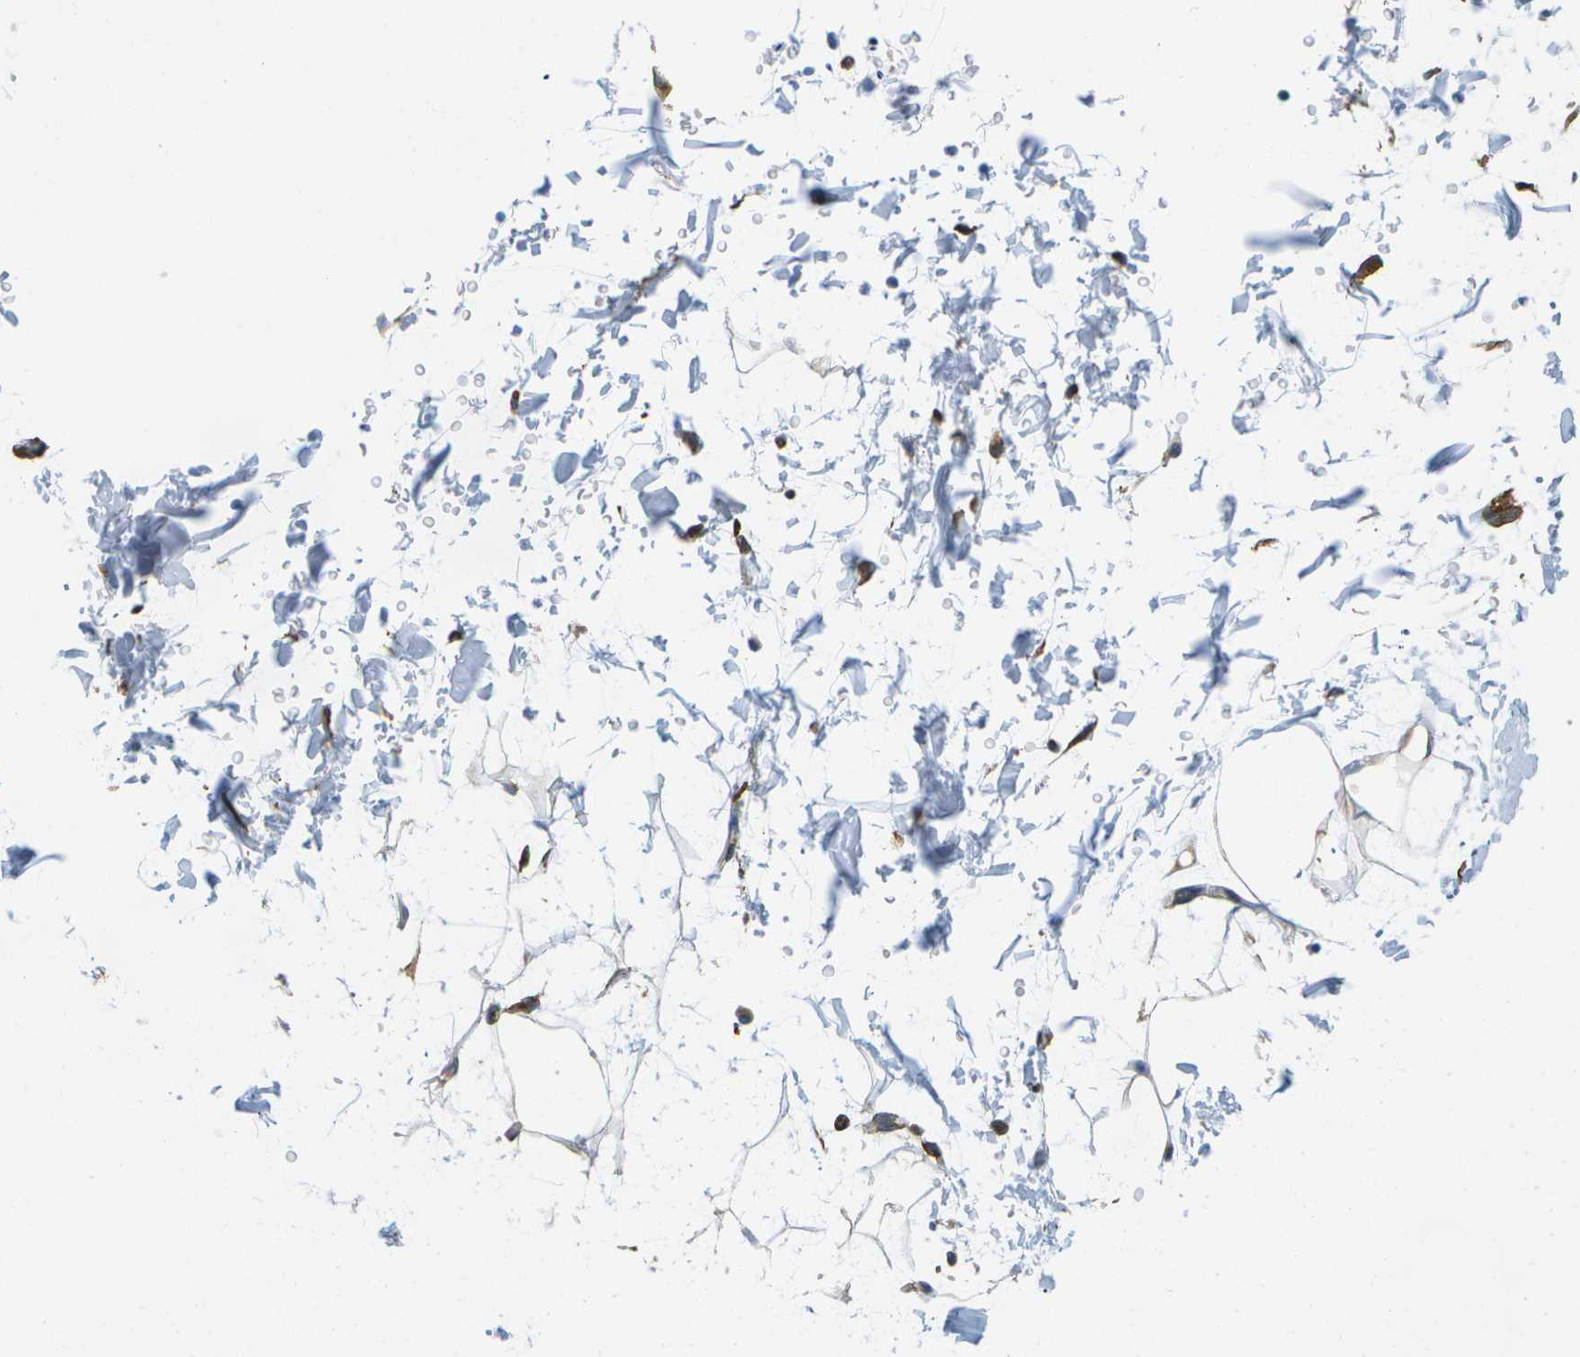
{"staining": {"intensity": "moderate", "quantity": ">75%", "location": "cytoplasmic/membranous"}, "tissue": "adipose tissue", "cell_type": "Adipocytes", "image_type": "normal", "snomed": [{"axis": "morphology", "description": "Normal tissue, NOS"}, {"axis": "topography", "description": "Soft tissue"}], "caption": "IHC micrograph of unremarkable adipose tissue: adipose tissue stained using IHC displays medium levels of moderate protein expression localized specifically in the cytoplasmic/membranous of adipocytes, appearing as a cytoplasmic/membranous brown color.", "gene": "ZDHHC17", "patient": {"sex": "male", "age": 72}}